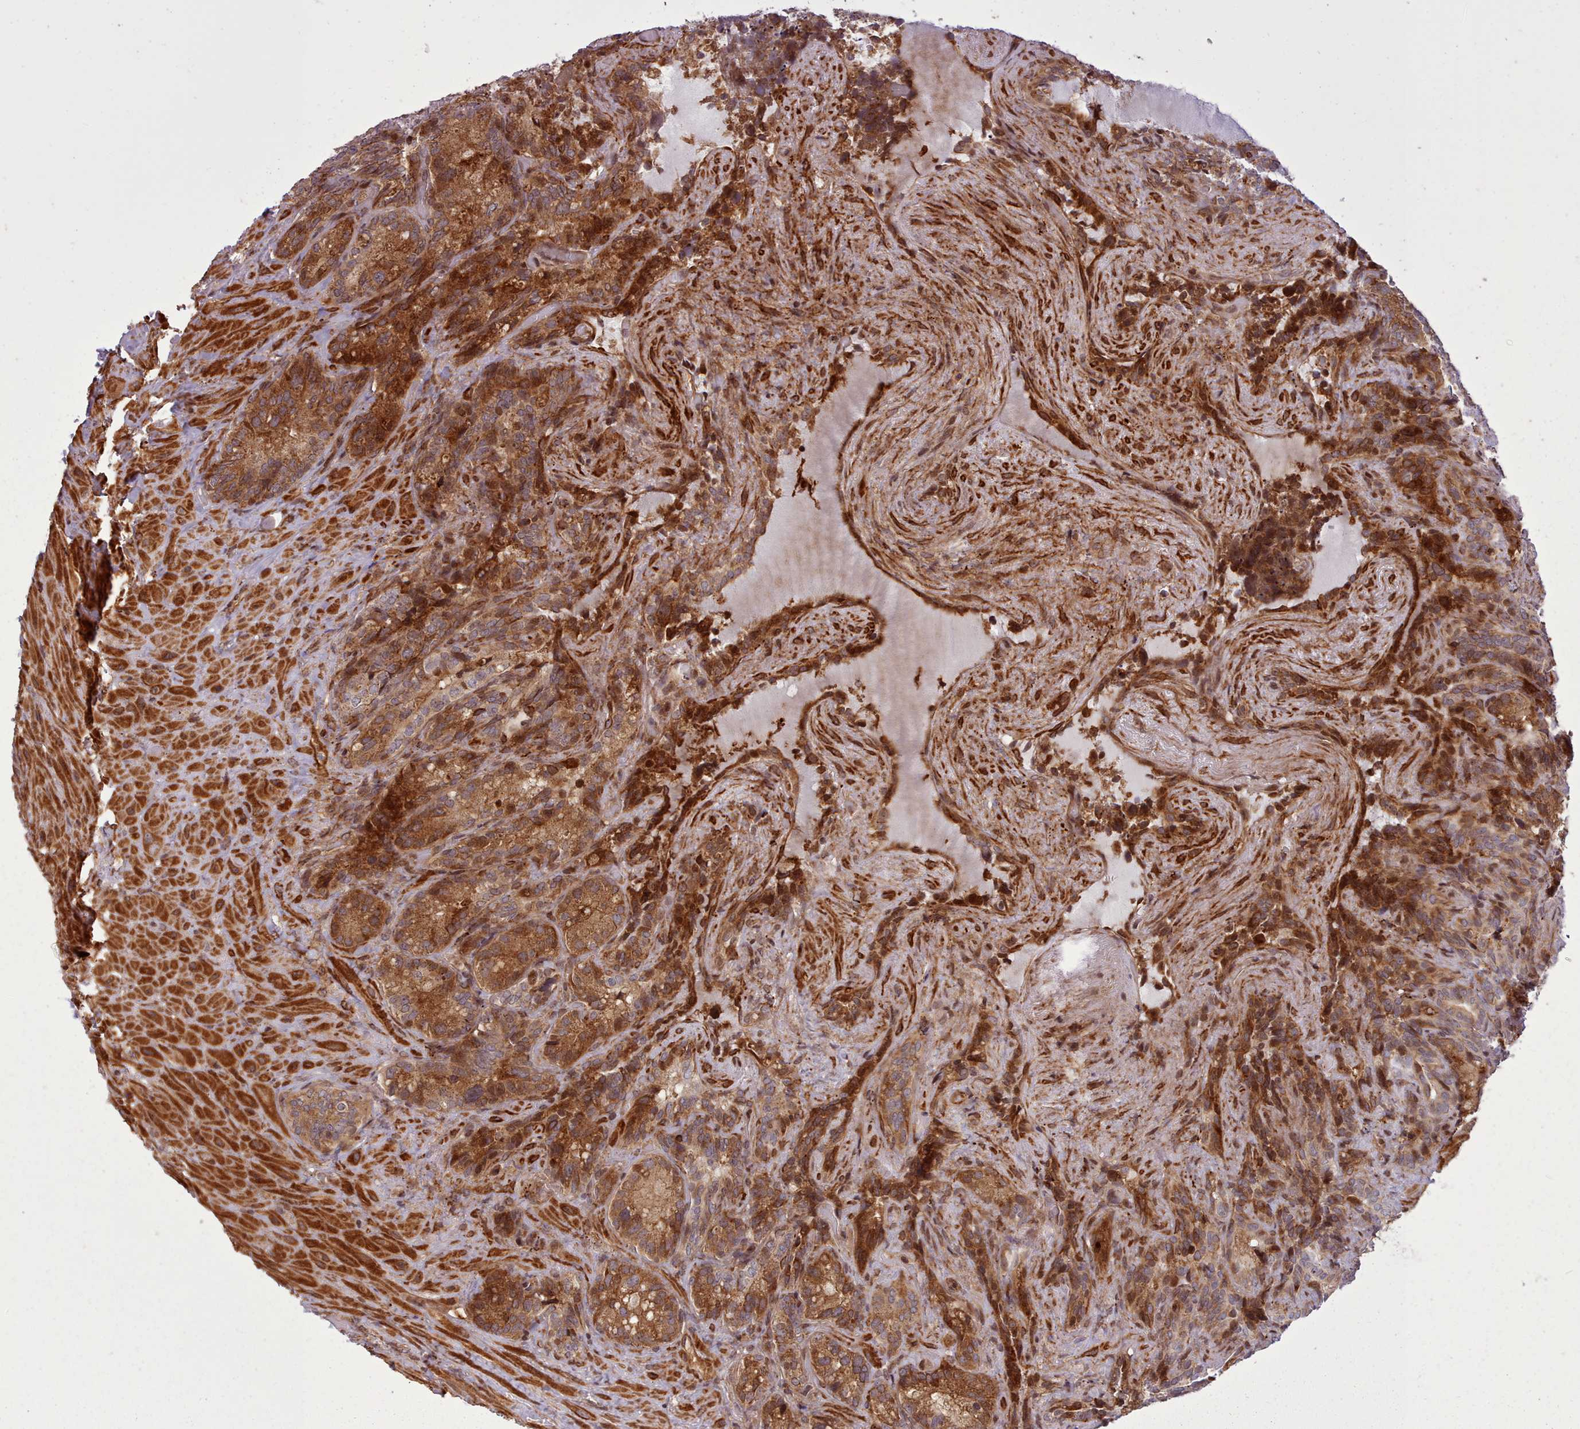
{"staining": {"intensity": "strong", "quantity": ">75%", "location": "cytoplasmic/membranous"}, "tissue": "seminal vesicle", "cell_type": "Glandular cells", "image_type": "normal", "snomed": [{"axis": "morphology", "description": "Normal tissue, NOS"}, {"axis": "topography", "description": "Seminal veicle"}], "caption": "Brown immunohistochemical staining in benign human seminal vesicle shows strong cytoplasmic/membranous staining in about >75% of glandular cells. (IHC, brightfield microscopy, high magnification).", "gene": "NLRP7", "patient": {"sex": "male", "age": 62}}